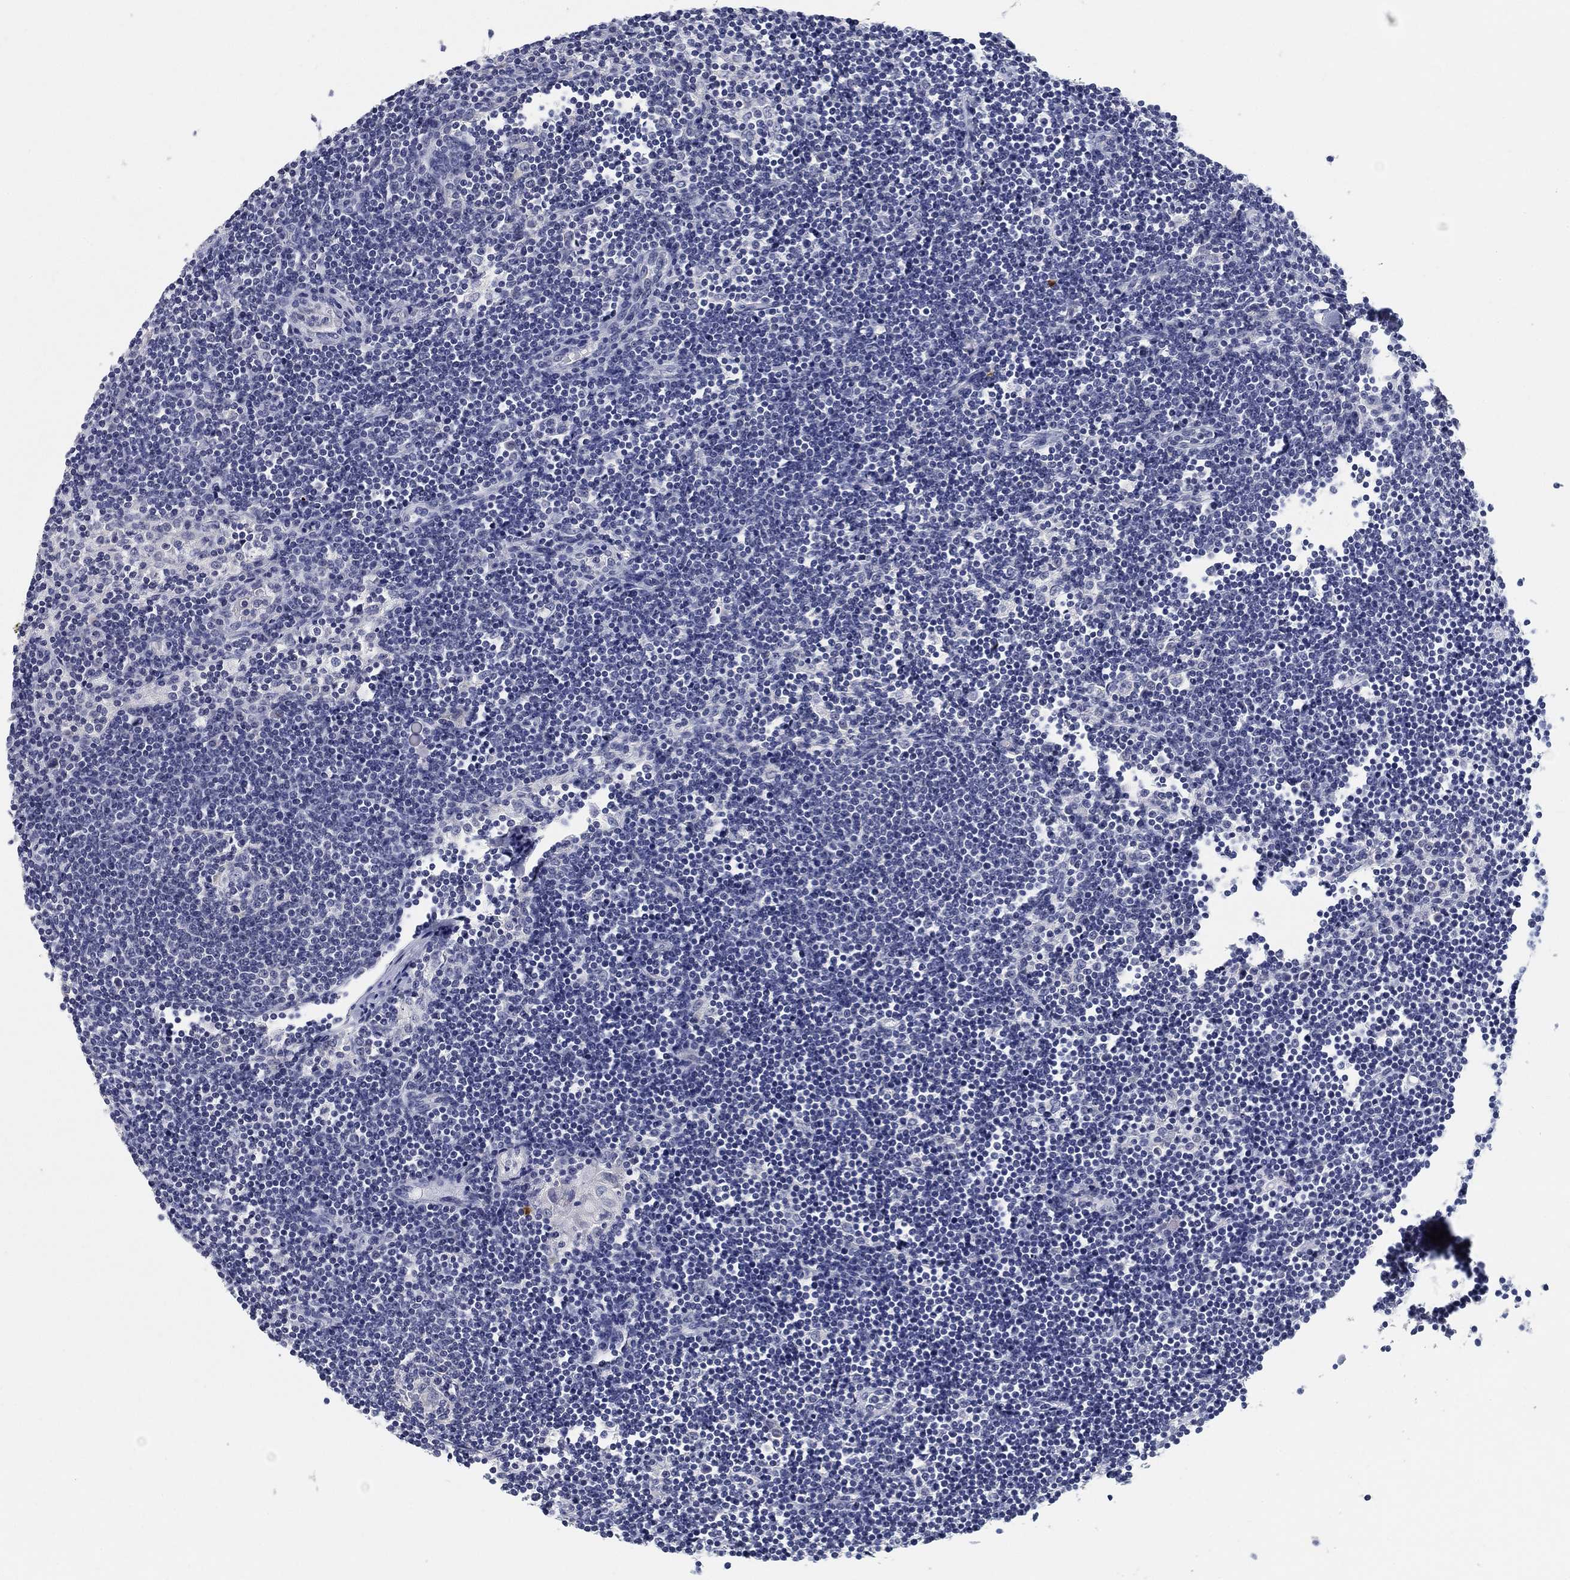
{"staining": {"intensity": "negative", "quantity": "none", "location": "none"}, "tissue": "lymph node", "cell_type": "Germinal center cells", "image_type": "normal", "snomed": [{"axis": "morphology", "description": "Normal tissue, NOS"}, {"axis": "morphology", "description": "Adenocarcinoma, NOS"}, {"axis": "topography", "description": "Lymph node"}, {"axis": "topography", "description": "Pancreas"}], "caption": "High magnification brightfield microscopy of unremarkable lymph node stained with DAB (brown) and counterstained with hematoxylin (blue): germinal center cells show no significant staining.", "gene": "CLUL1", "patient": {"sex": "female", "age": 58}}